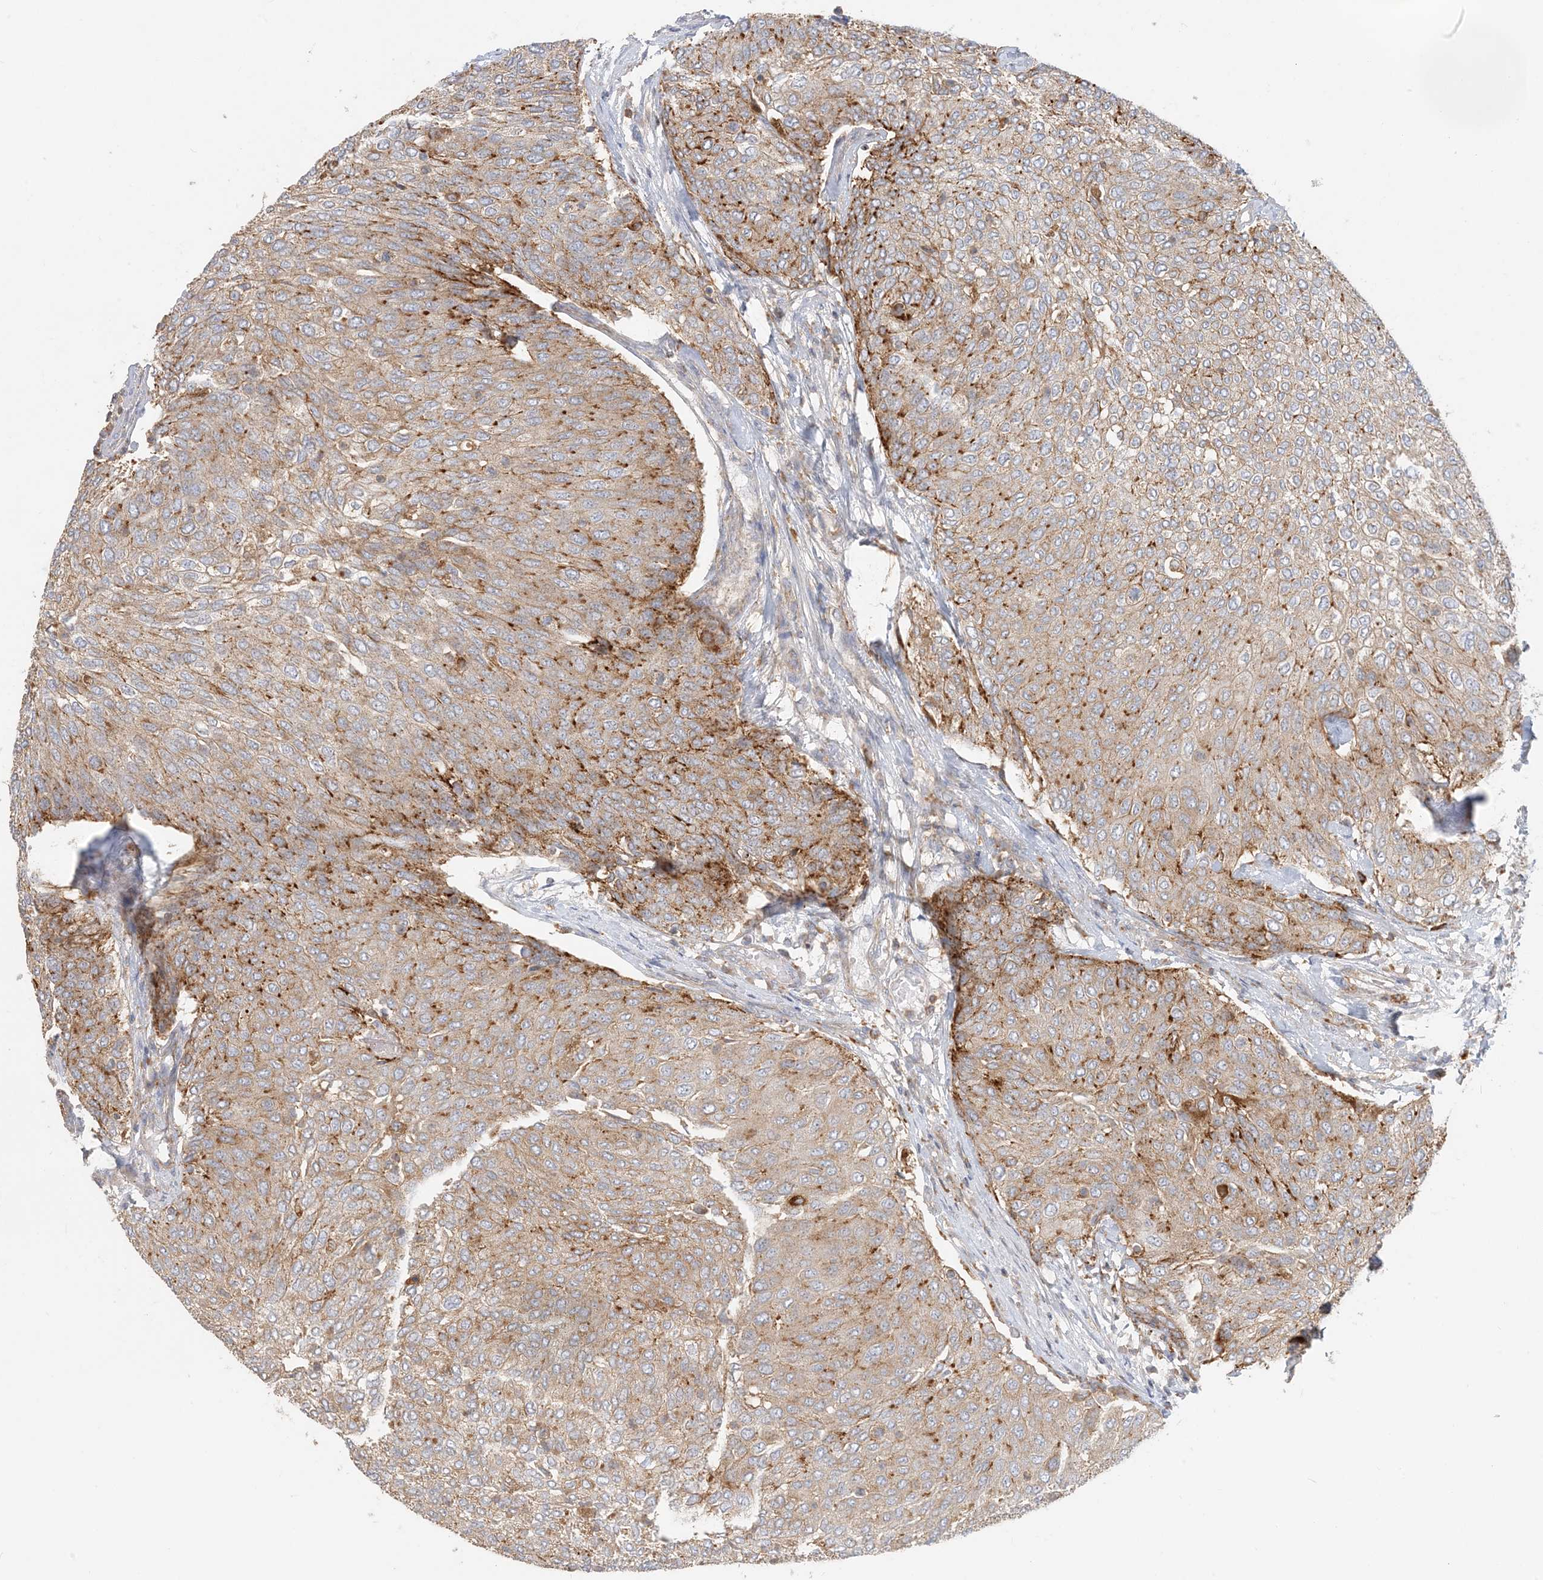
{"staining": {"intensity": "moderate", "quantity": ">75%", "location": "cytoplasmic/membranous"}, "tissue": "urothelial cancer", "cell_type": "Tumor cells", "image_type": "cancer", "snomed": [{"axis": "morphology", "description": "Urothelial carcinoma, Low grade"}, {"axis": "topography", "description": "Urinary bladder"}], "caption": "This is a micrograph of immunohistochemistry staining of urothelial cancer, which shows moderate positivity in the cytoplasmic/membranous of tumor cells.", "gene": "SPPL2A", "patient": {"sex": "female", "age": 79}}